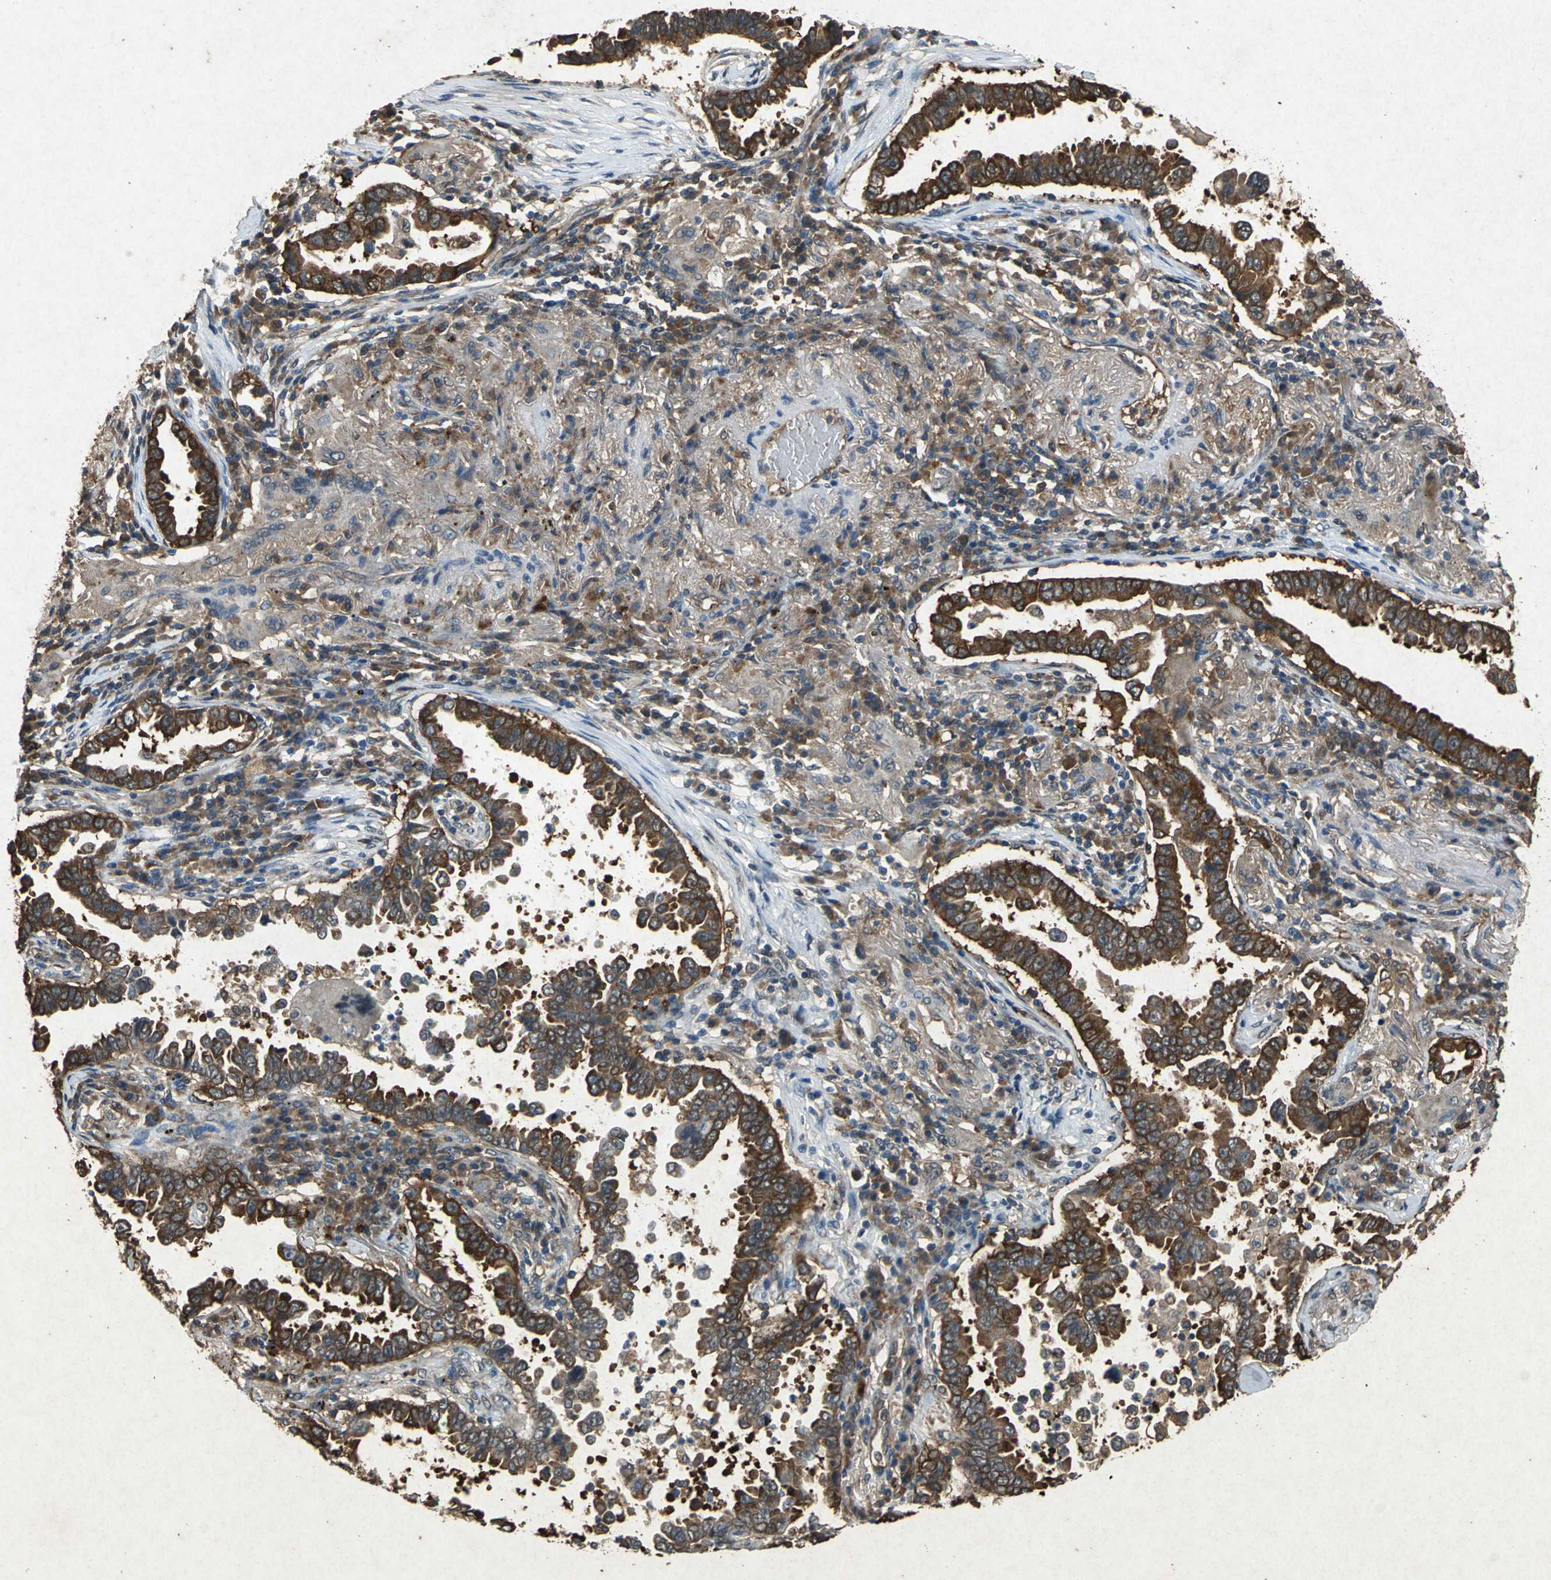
{"staining": {"intensity": "strong", "quantity": ">75%", "location": "cytoplasmic/membranous"}, "tissue": "lung cancer", "cell_type": "Tumor cells", "image_type": "cancer", "snomed": [{"axis": "morphology", "description": "Normal tissue, NOS"}, {"axis": "morphology", "description": "Inflammation, NOS"}, {"axis": "morphology", "description": "Adenocarcinoma, NOS"}, {"axis": "topography", "description": "Lung"}], "caption": "This micrograph demonstrates adenocarcinoma (lung) stained with IHC to label a protein in brown. The cytoplasmic/membranous of tumor cells show strong positivity for the protein. Nuclei are counter-stained blue.", "gene": "HSP90AB1", "patient": {"sex": "female", "age": 64}}